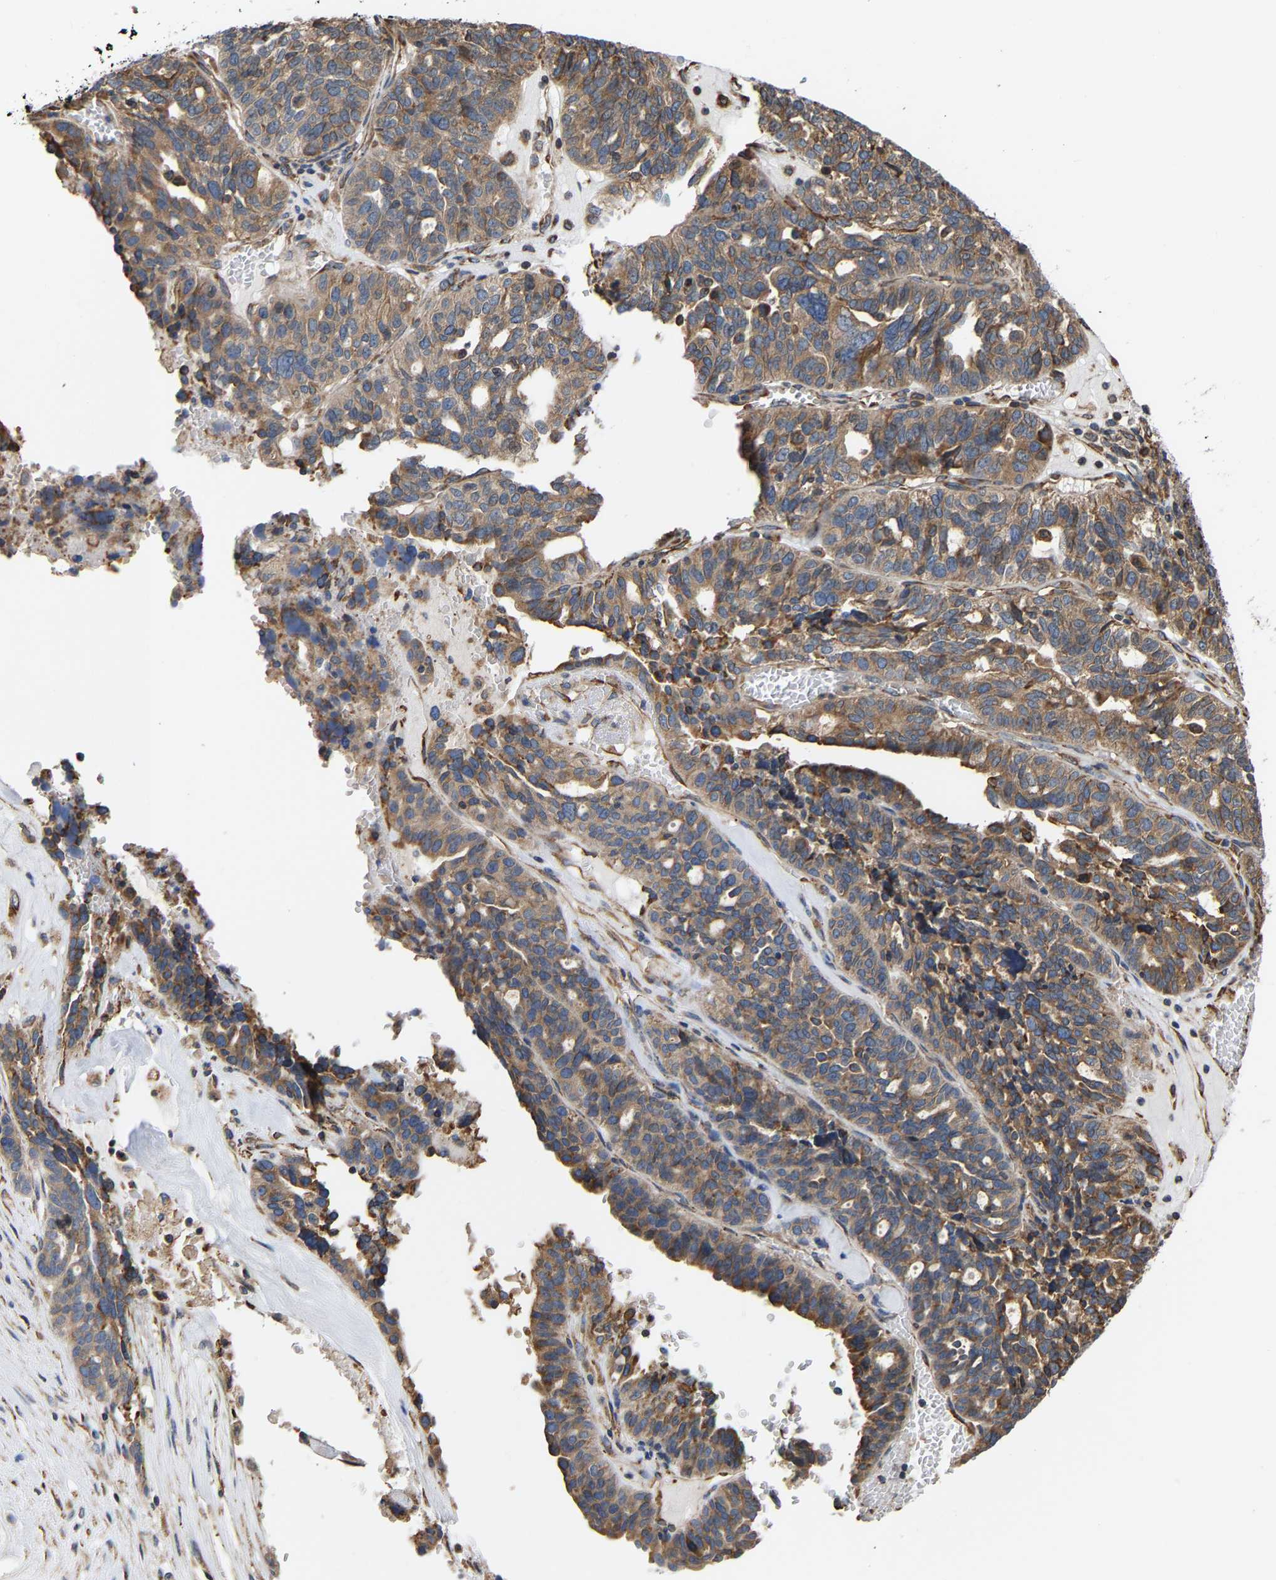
{"staining": {"intensity": "moderate", "quantity": ">75%", "location": "cytoplasmic/membranous"}, "tissue": "ovarian cancer", "cell_type": "Tumor cells", "image_type": "cancer", "snomed": [{"axis": "morphology", "description": "Cystadenocarcinoma, serous, NOS"}, {"axis": "topography", "description": "Ovary"}], "caption": "Moderate cytoplasmic/membranous staining for a protein is identified in about >75% of tumor cells of ovarian serous cystadenocarcinoma using immunohistochemistry.", "gene": "ARAP1", "patient": {"sex": "female", "age": 59}}